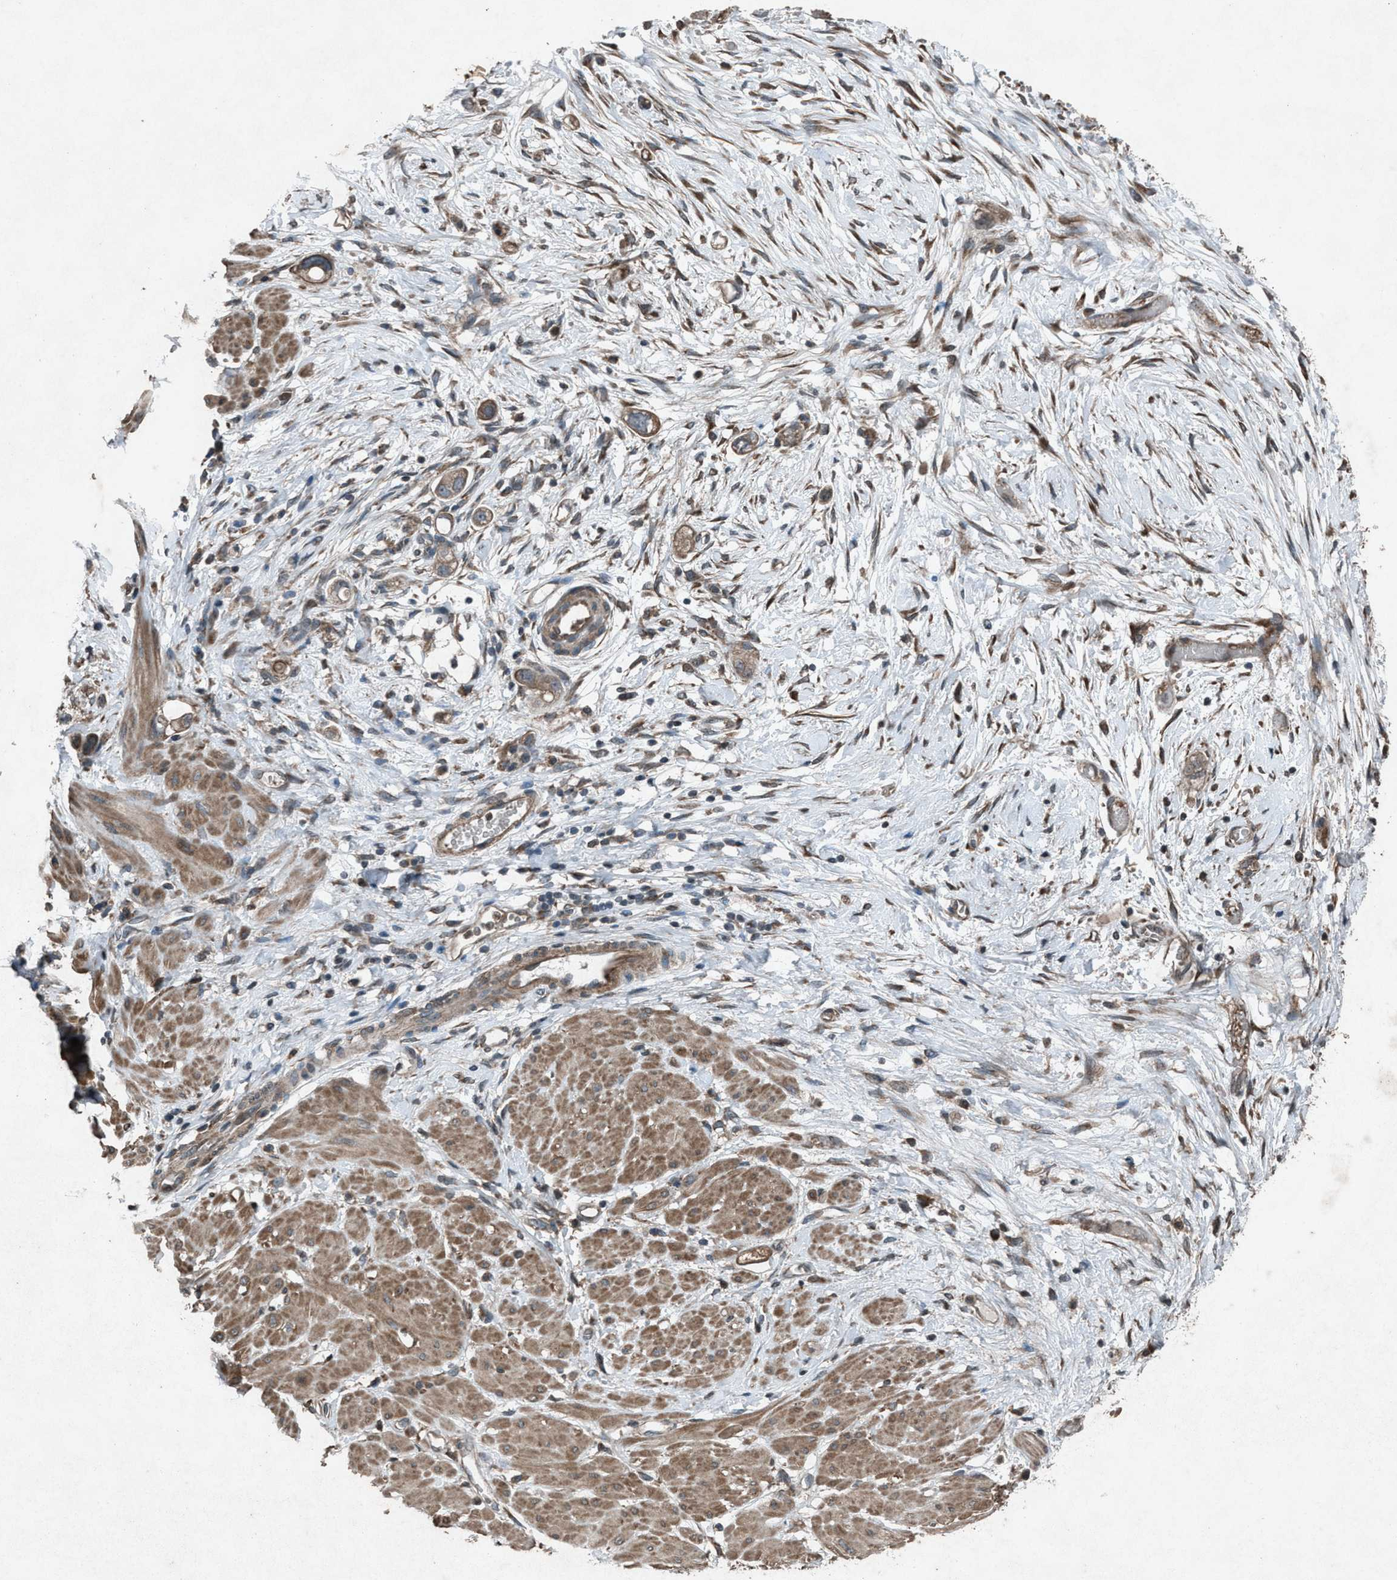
{"staining": {"intensity": "weak", "quantity": ">75%", "location": "cytoplasmic/membranous"}, "tissue": "stomach cancer", "cell_type": "Tumor cells", "image_type": "cancer", "snomed": [{"axis": "morphology", "description": "Adenocarcinoma, NOS"}, {"axis": "topography", "description": "Stomach"}, {"axis": "topography", "description": "Stomach, lower"}], "caption": "Protein staining of stomach adenocarcinoma tissue demonstrates weak cytoplasmic/membranous expression in approximately >75% of tumor cells. The staining was performed using DAB (3,3'-diaminobenzidine), with brown indicating positive protein expression. Nuclei are stained blue with hematoxylin.", "gene": "CALR", "patient": {"sex": "female", "age": 48}}